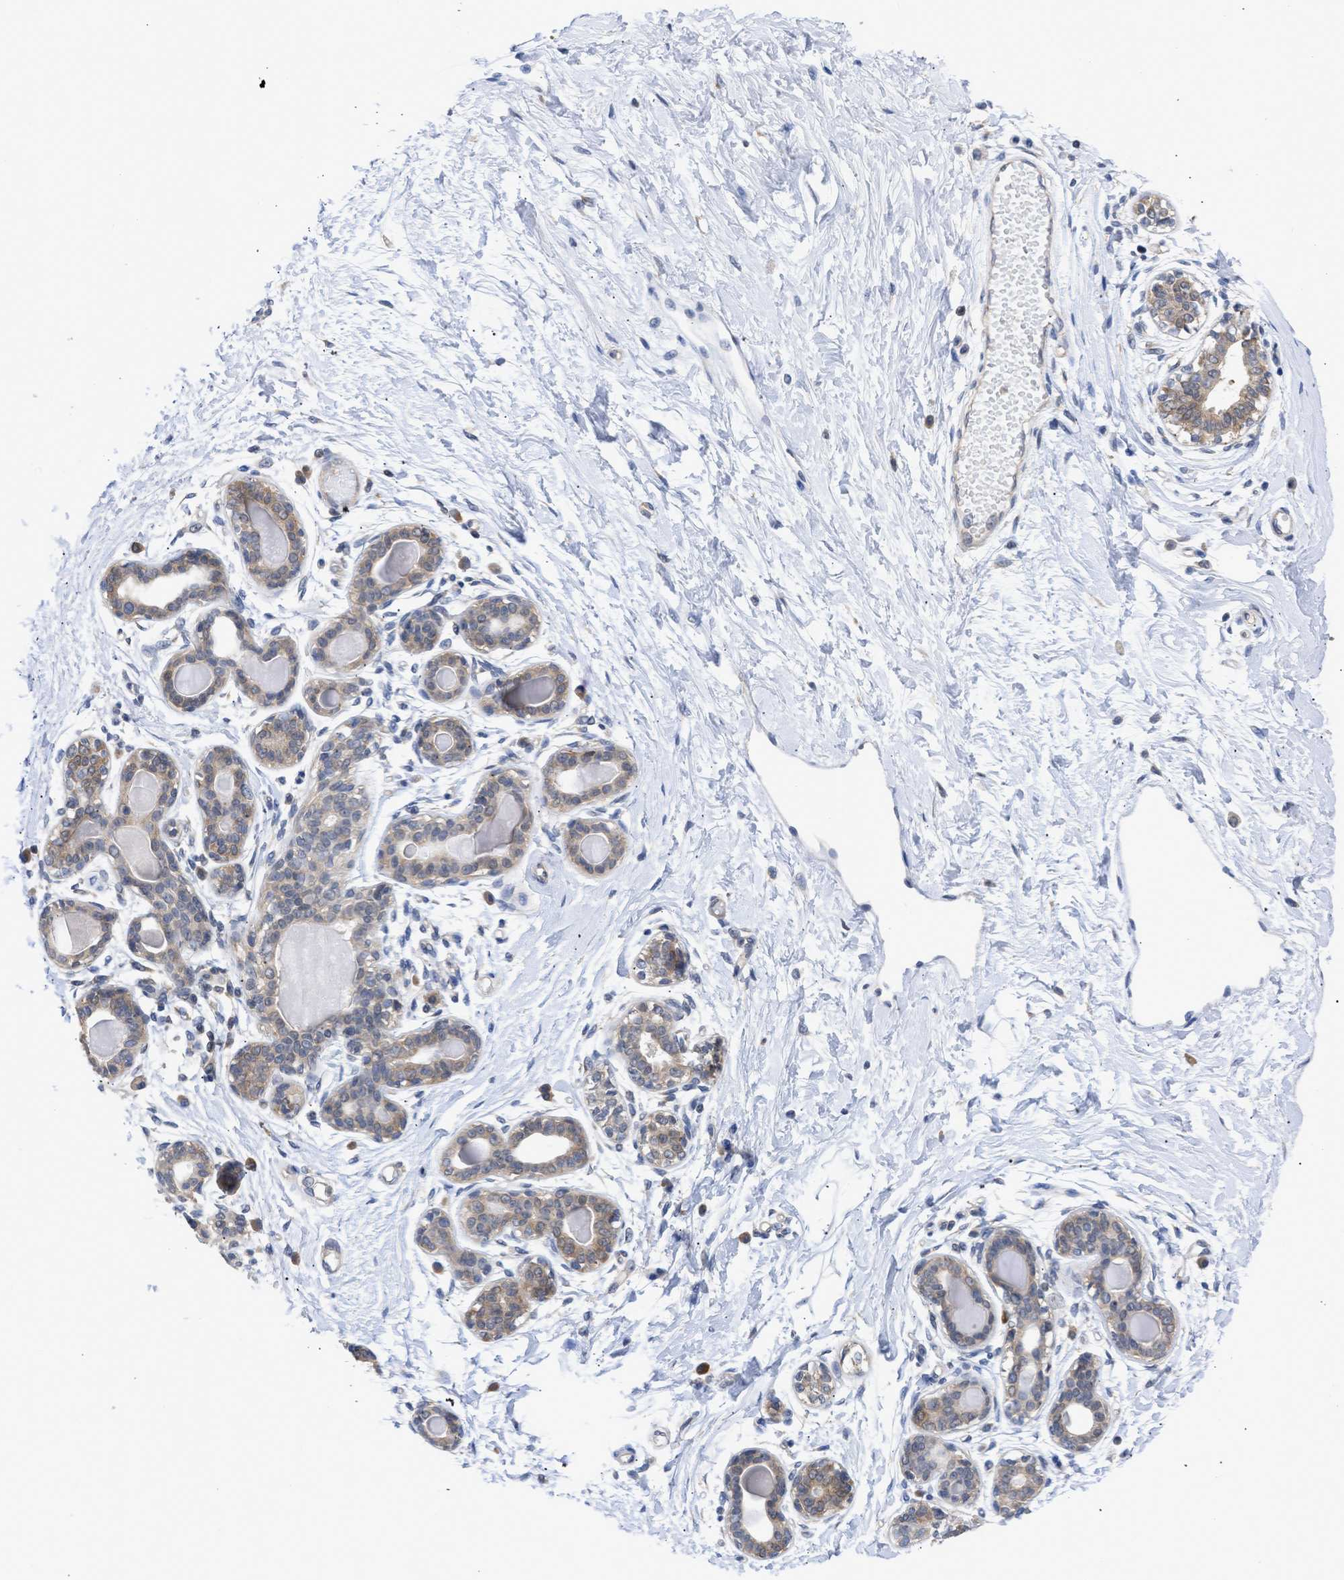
{"staining": {"intensity": "negative", "quantity": "none", "location": "none"}, "tissue": "breast", "cell_type": "Adipocytes", "image_type": "normal", "snomed": [{"axis": "morphology", "description": "Normal tissue, NOS"}, {"axis": "topography", "description": "Breast"}], "caption": "Protein analysis of normal breast displays no significant expression in adipocytes.", "gene": "MAP2K3", "patient": {"sex": "female", "age": 45}}